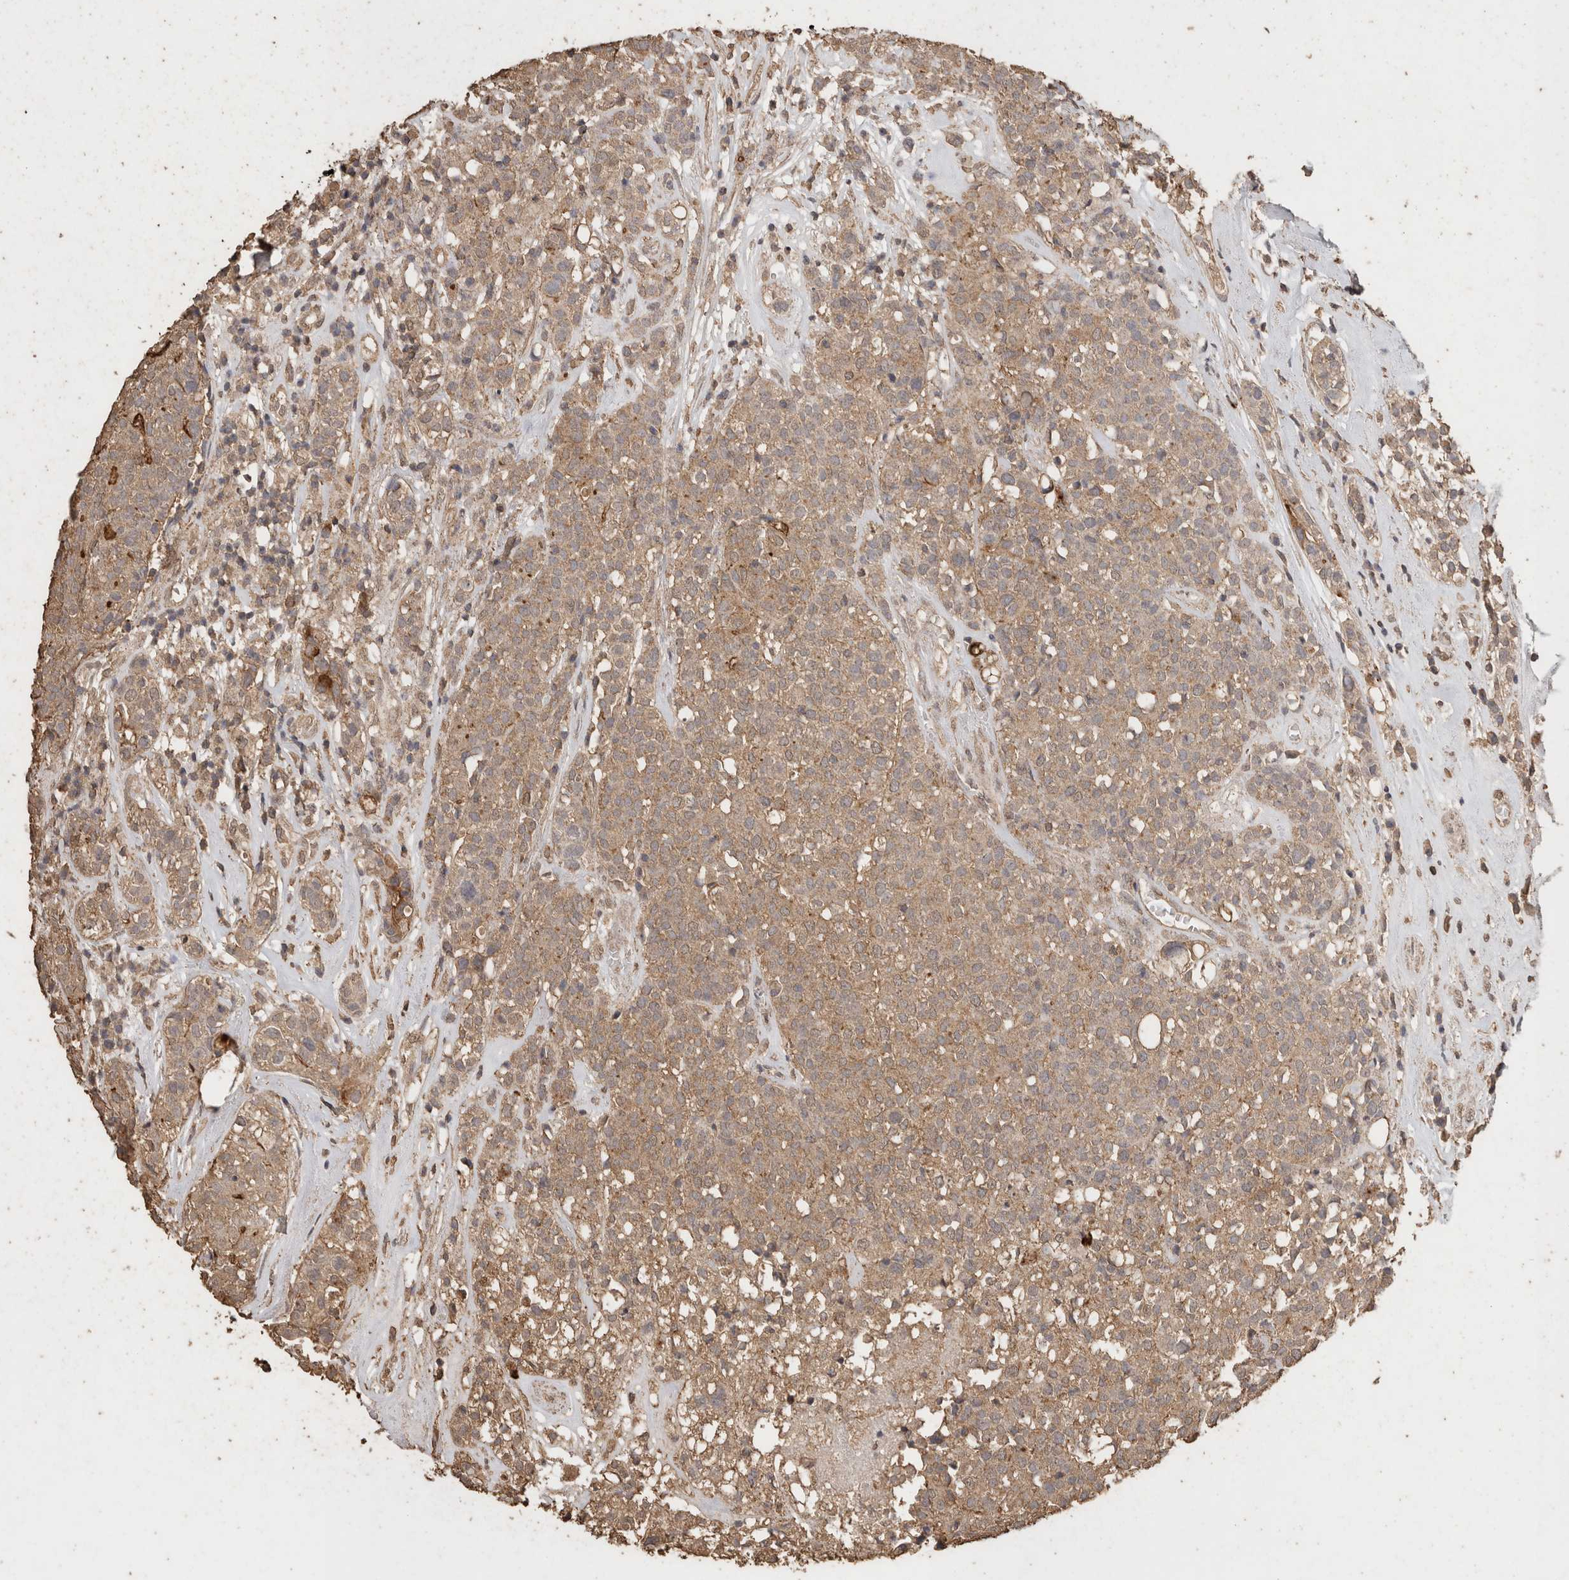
{"staining": {"intensity": "weak", "quantity": ">75%", "location": "cytoplasmic/membranous"}, "tissue": "head and neck cancer", "cell_type": "Tumor cells", "image_type": "cancer", "snomed": [{"axis": "morphology", "description": "Adenocarcinoma, NOS"}, {"axis": "topography", "description": "Salivary gland"}, {"axis": "topography", "description": "Head-Neck"}], "caption": "Tumor cells display low levels of weak cytoplasmic/membranous positivity in about >75% of cells in human head and neck cancer.", "gene": "CX3CL1", "patient": {"sex": "female", "age": 65}}